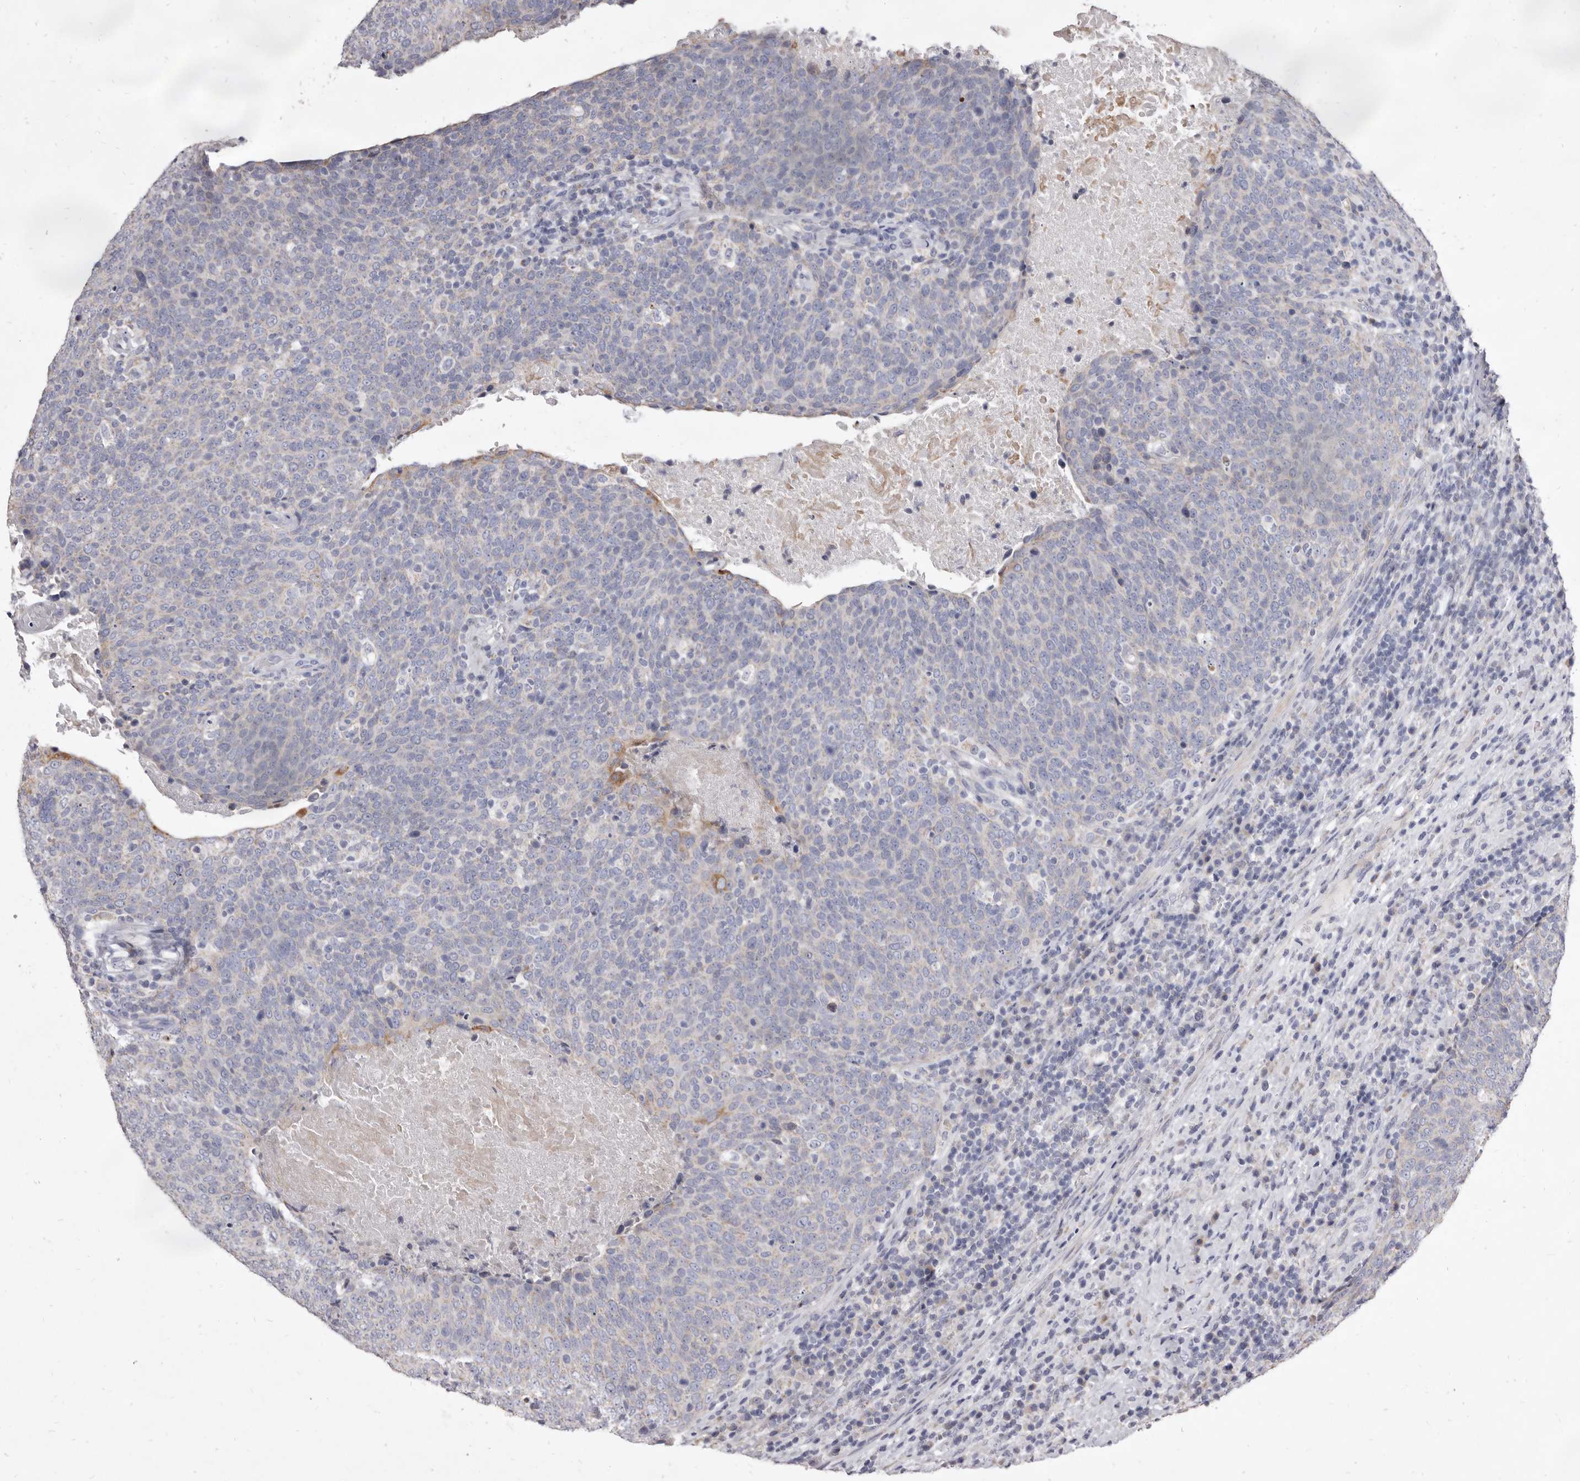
{"staining": {"intensity": "negative", "quantity": "none", "location": "none"}, "tissue": "head and neck cancer", "cell_type": "Tumor cells", "image_type": "cancer", "snomed": [{"axis": "morphology", "description": "Squamous cell carcinoma, NOS"}, {"axis": "morphology", "description": "Squamous cell carcinoma, metastatic, NOS"}, {"axis": "topography", "description": "Lymph node"}, {"axis": "topography", "description": "Head-Neck"}], "caption": "Human head and neck squamous cell carcinoma stained for a protein using IHC demonstrates no staining in tumor cells.", "gene": "CYP2E1", "patient": {"sex": "male", "age": 62}}